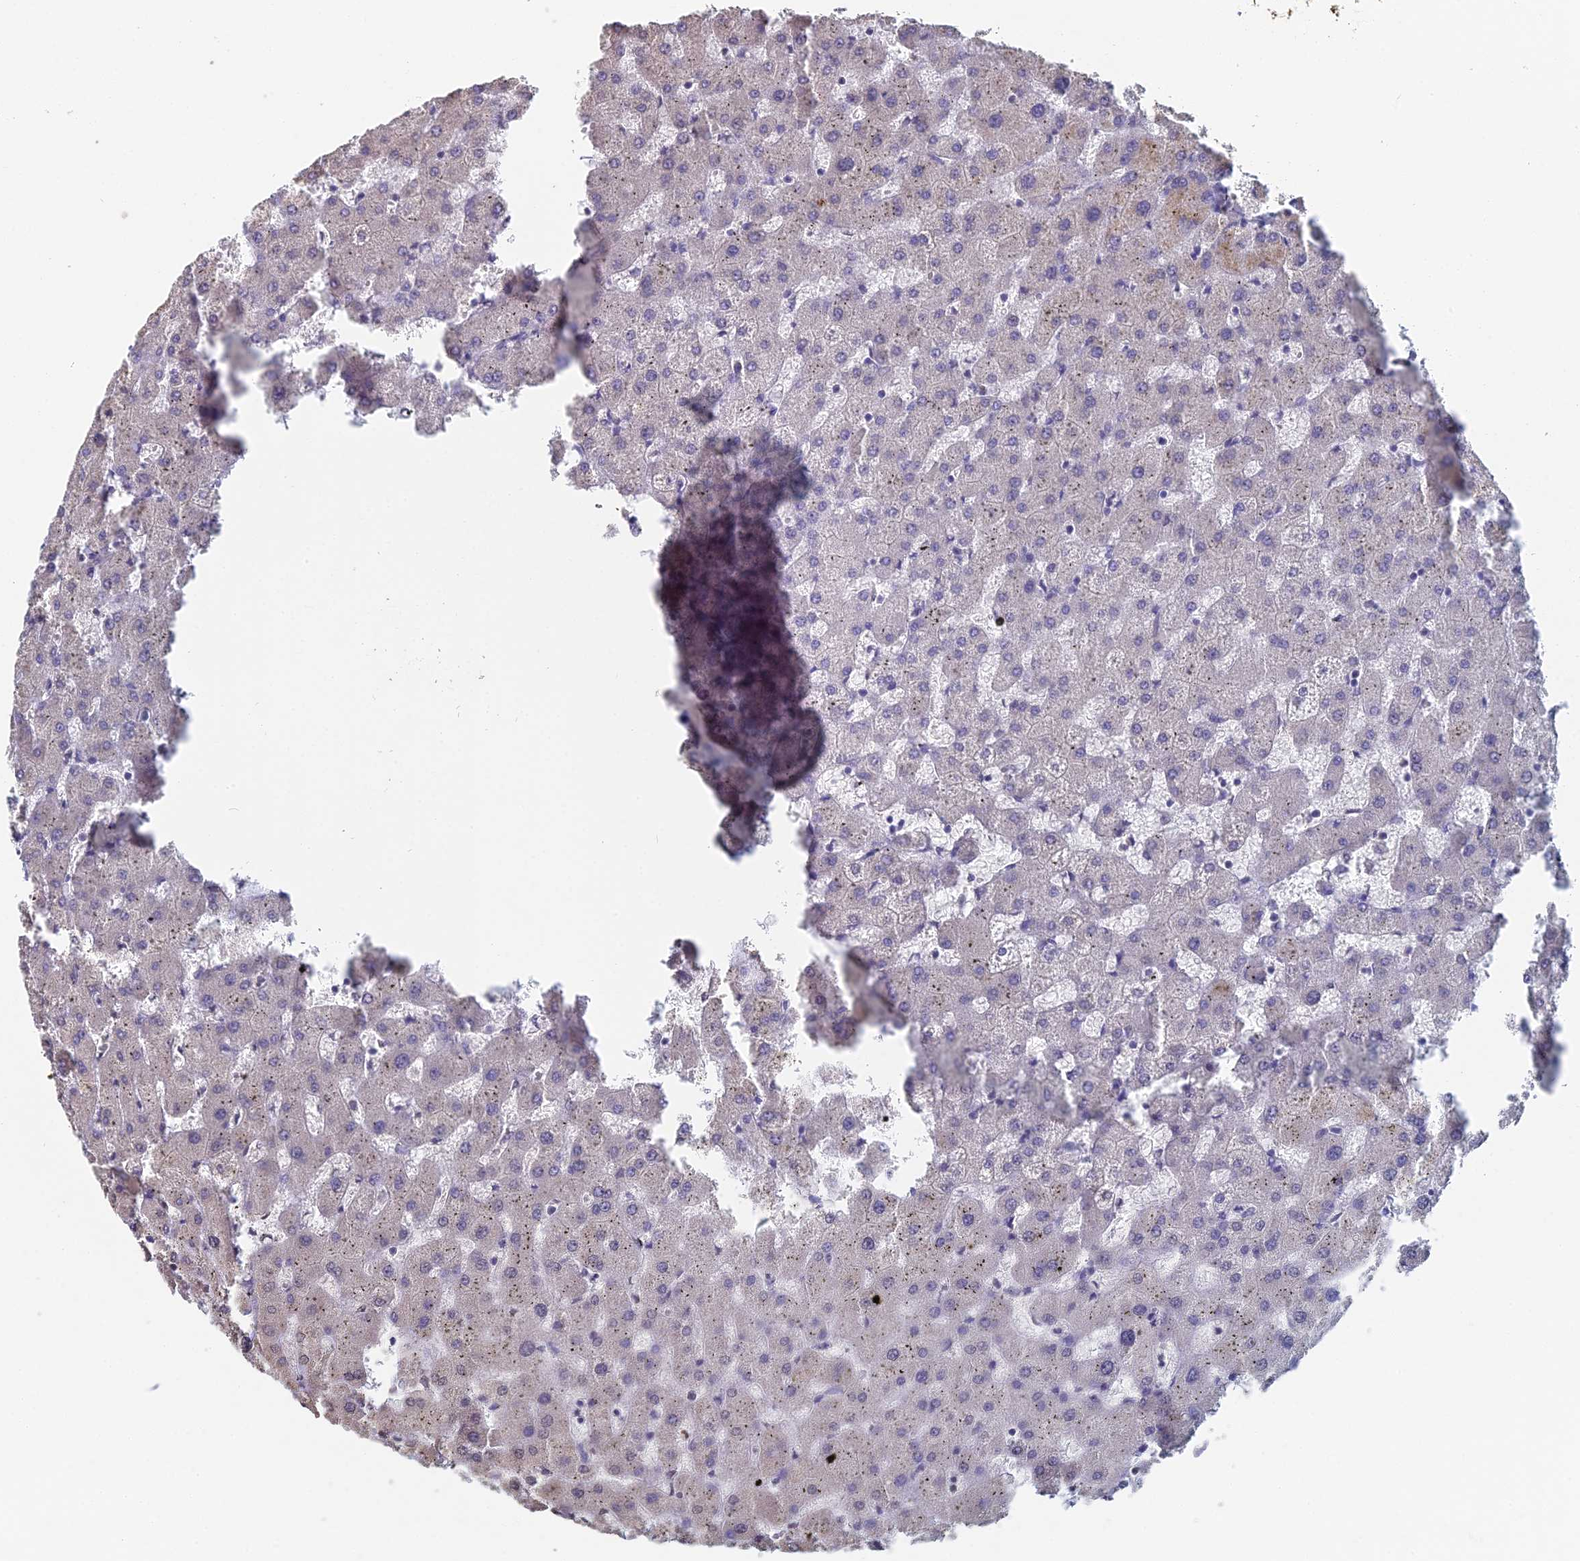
{"staining": {"intensity": "negative", "quantity": "none", "location": "none"}, "tissue": "liver", "cell_type": "Cholangiocytes", "image_type": "normal", "snomed": [{"axis": "morphology", "description": "Normal tissue, NOS"}, {"axis": "topography", "description": "Liver"}], "caption": "High power microscopy histopathology image of an IHC micrograph of normal liver, revealing no significant staining in cholangiocytes.", "gene": "PRR22", "patient": {"sex": "female", "age": 63}}